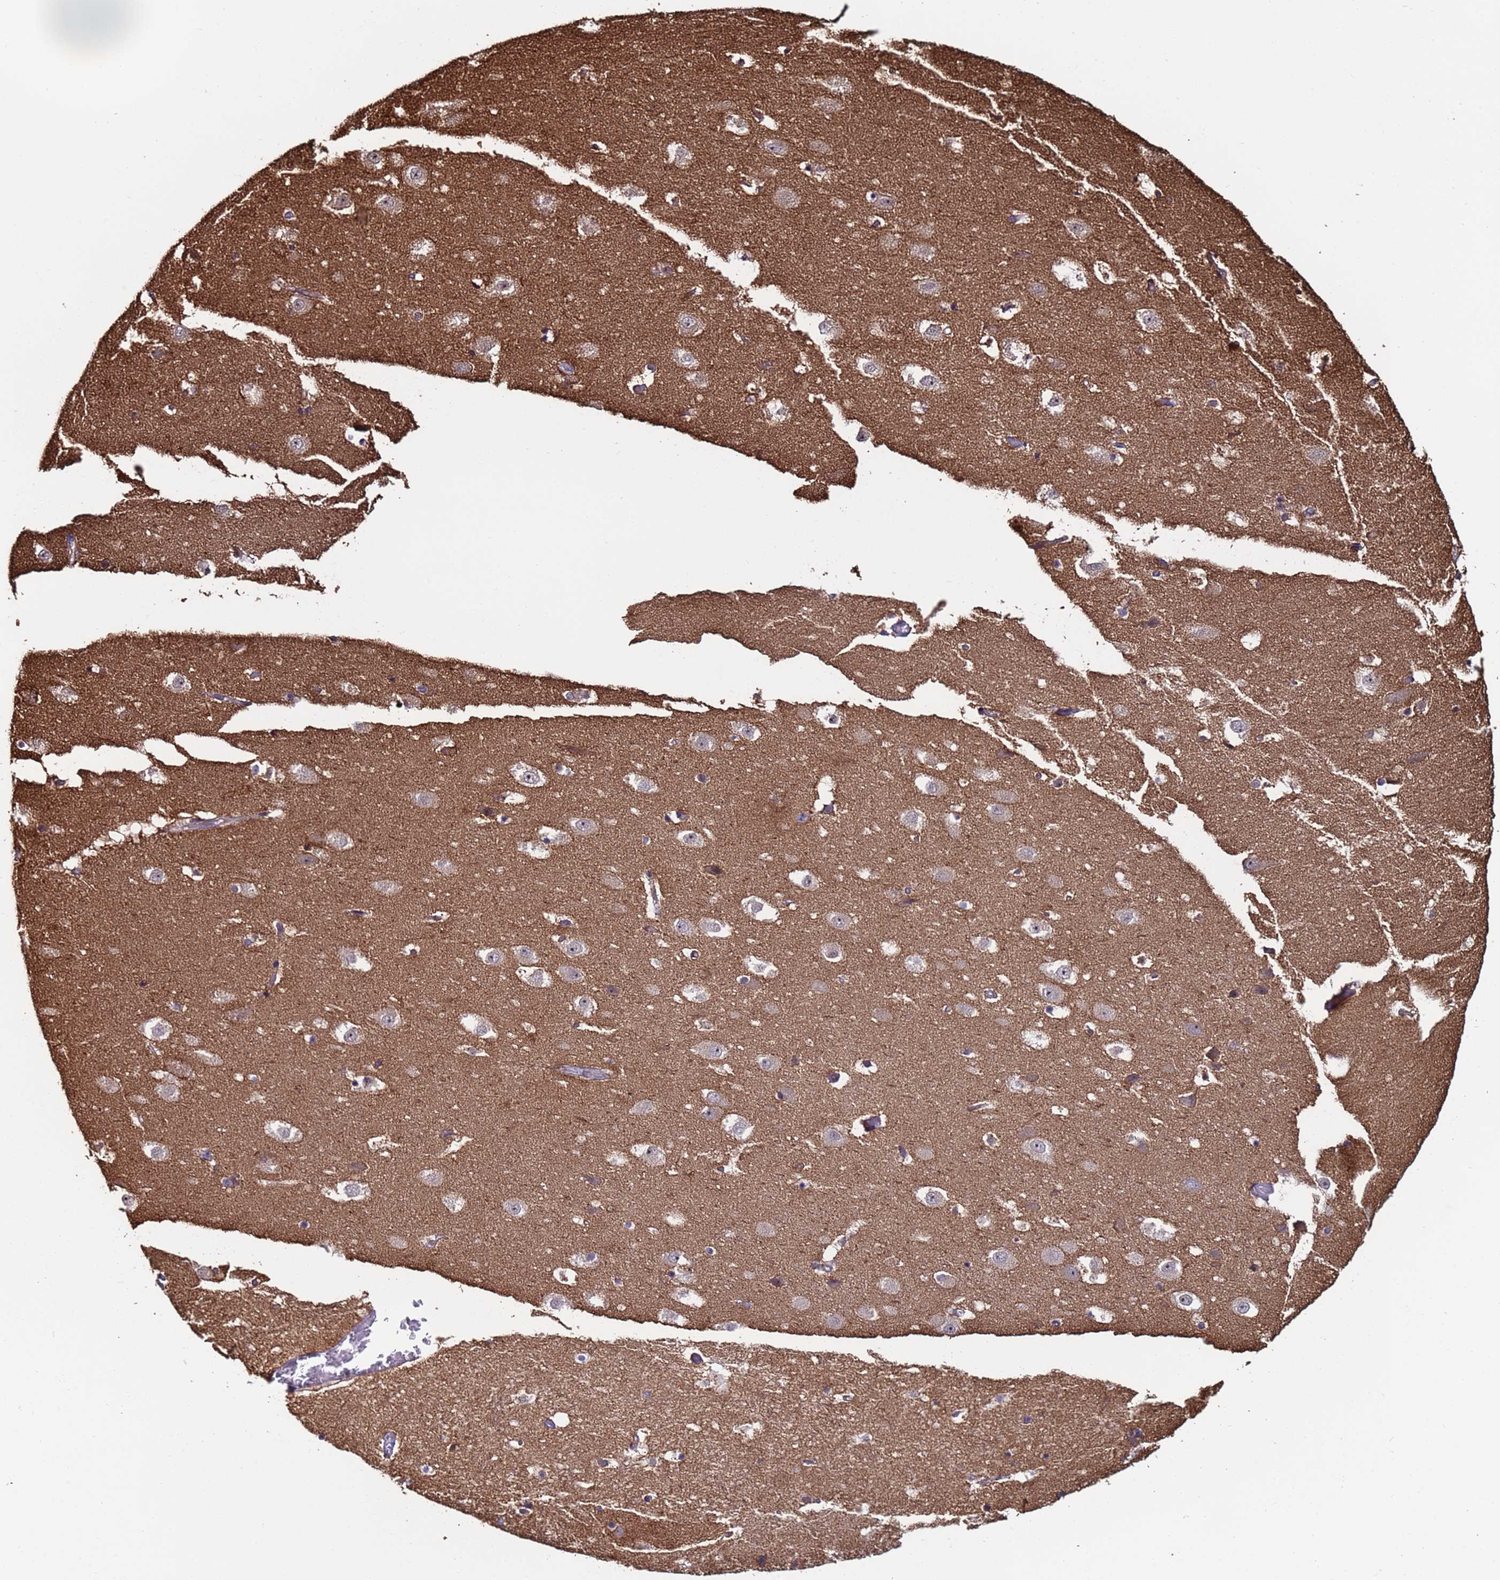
{"staining": {"intensity": "weak", "quantity": "<25%", "location": "cytoplasmic/membranous"}, "tissue": "hippocampus", "cell_type": "Glial cells", "image_type": "normal", "snomed": [{"axis": "morphology", "description": "Normal tissue, NOS"}, {"axis": "topography", "description": "Hippocampus"}], "caption": "Photomicrograph shows no protein staining in glial cells of benign hippocampus. (Stains: DAB immunohistochemistry (IHC) with hematoxylin counter stain, Microscopy: brightfield microscopy at high magnification).", "gene": "CLHC1", "patient": {"sex": "female", "age": 52}}